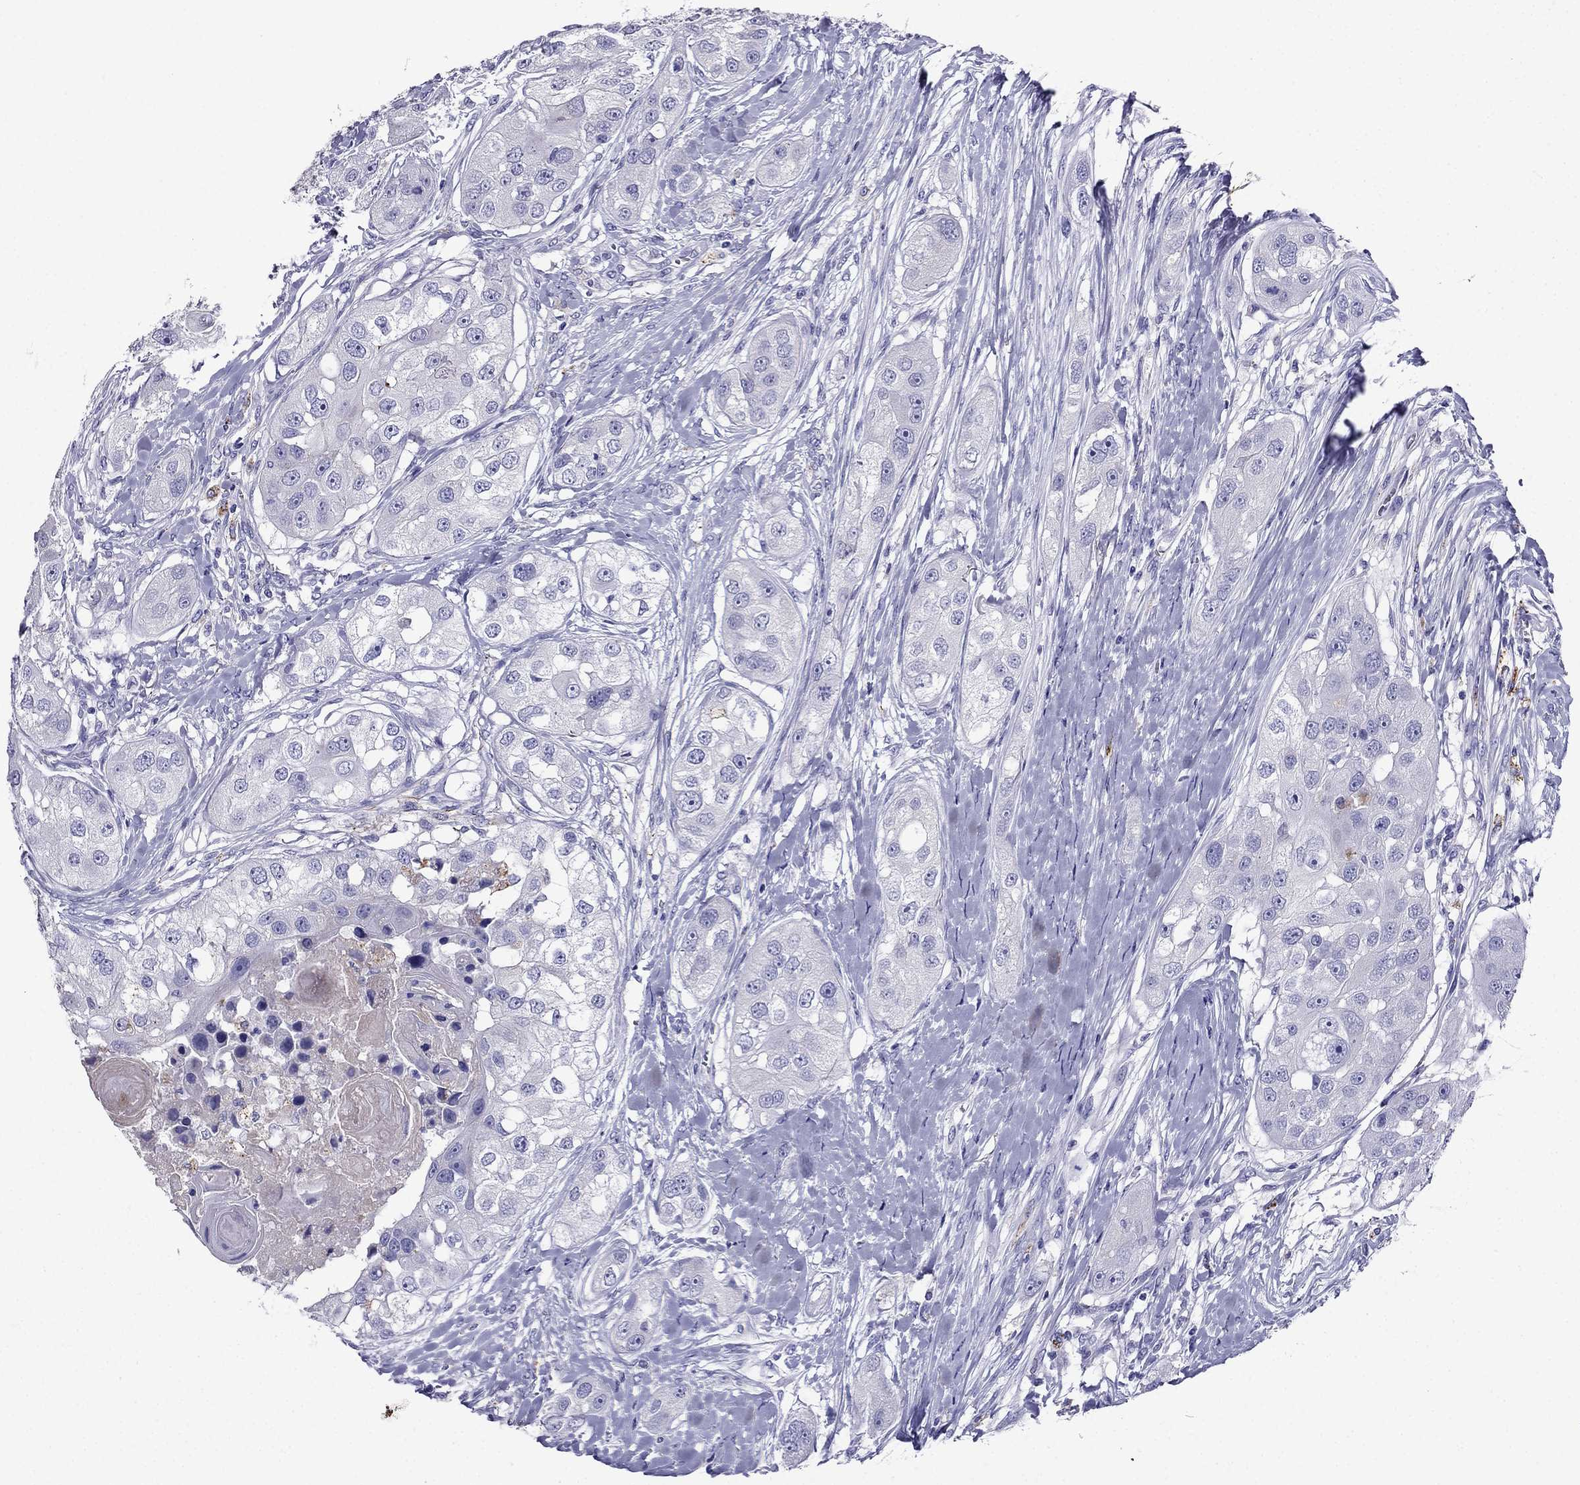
{"staining": {"intensity": "negative", "quantity": "none", "location": "none"}, "tissue": "head and neck cancer", "cell_type": "Tumor cells", "image_type": "cancer", "snomed": [{"axis": "morphology", "description": "Normal tissue, NOS"}, {"axis": "morphology", "description": "Squamous cell carcinoma, NOS"}, {"axis": "topography", "description": "Skeletal muscle"}, {"axis": "topography", "description": "Head-Neck"}], "caption": "Tumor cells show no significant expression in squamous cell carcinoma (head and neck).", "gene": "PTH", "patient": {"sex": "male", "age": 51}}